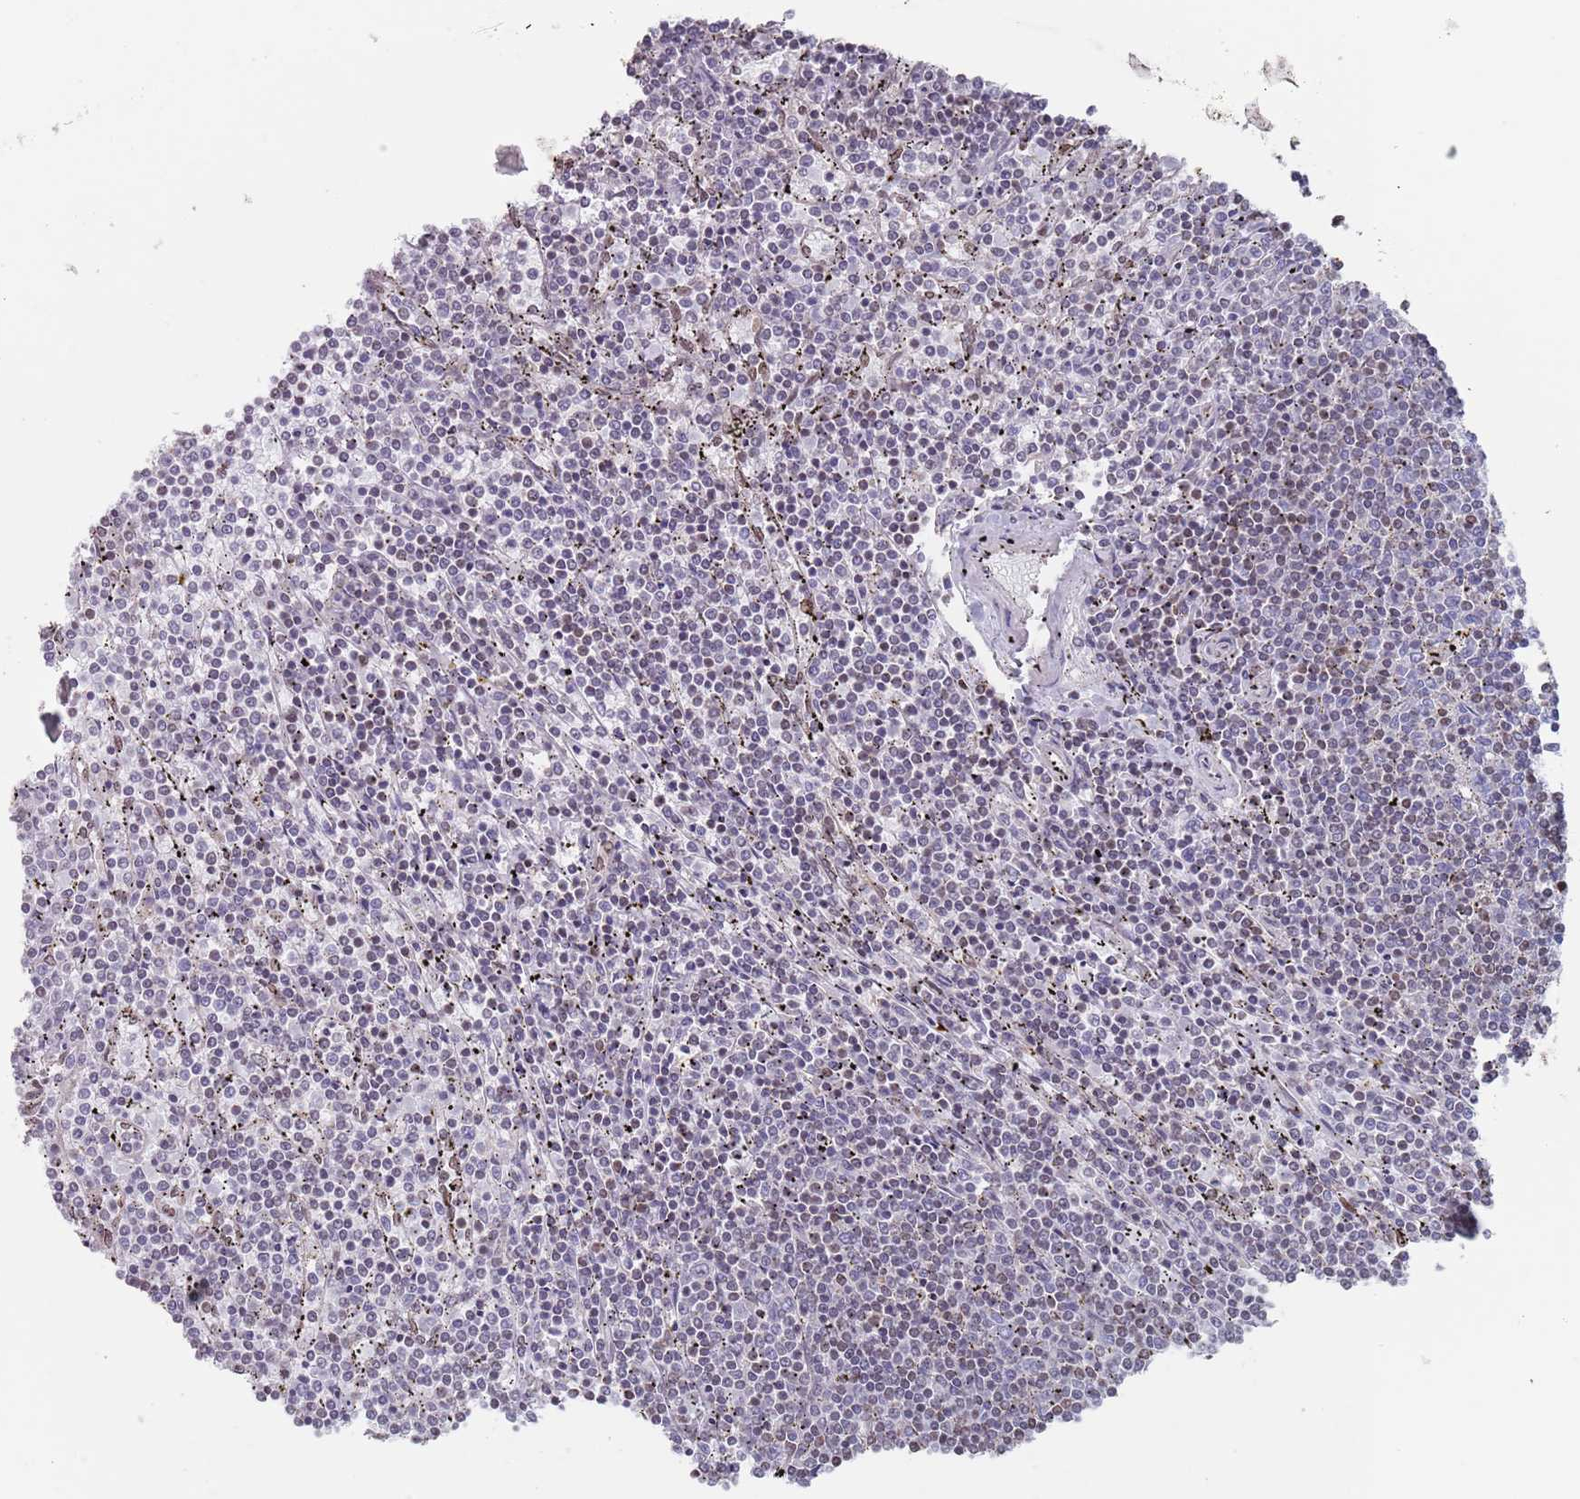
{"staining": {"intensity": "negative", "quantity": "none", "location": "none"}, "tissue": "lymphoma", "cell_type": "Tumor cells", "image_type": "cancer", "snomed": [{"axis": "morphology", "description": "Malignant lymphoma, non-Hodgkin's type, Low grade"}, {"axis": "topography", "description": "Spleen"}], "caption": "Immunohistochemical staining of malignant lymphoma, non-Hodgkin's type (low-grade) shows no significant expression in tumor cells.", "gene": "MFSD12", "patient": {"sex": "female", "age": 50}}